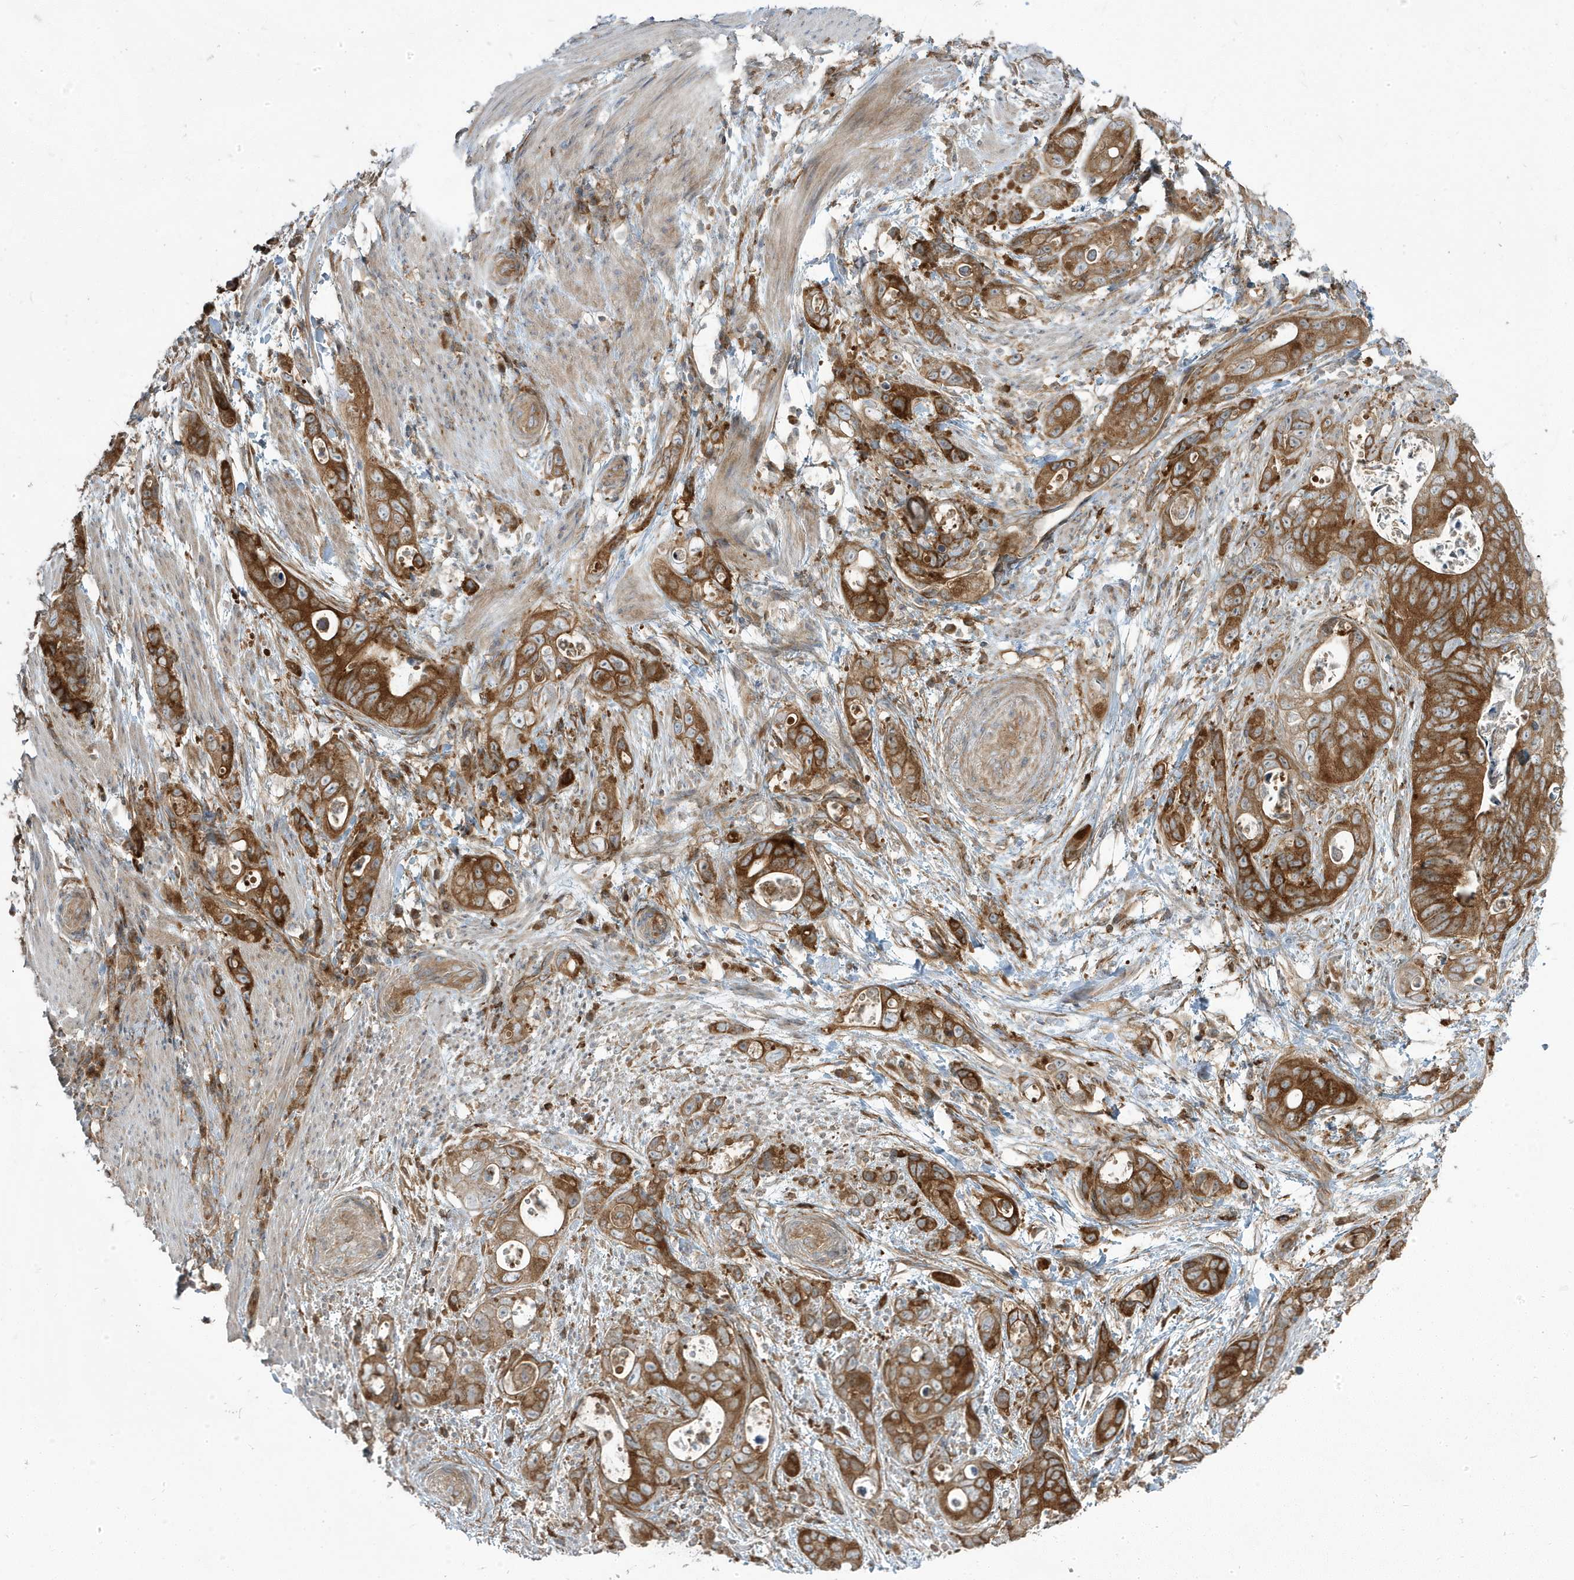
{"staining": {"intensity": "strong", "quantity": ">75%", "location": "cytoplasmic/membranous"}, "tissue": "stomach cancer", "cell_type": "Tumor cells", "image_type": "cancer", "snomed": [{"axis": "morphology", "description": "Adenocarcinoma, NOS"}, {"axis": "topography", "description": "Stomach"}], "caption": "Immunohistochemical staining of stomach cancer displays high levels of strong cytoplasmic/membranous protein staining in approximately >75% of tumor cells.", "gene": "STAM", "patient": {"sex": "female", "age": 89}}